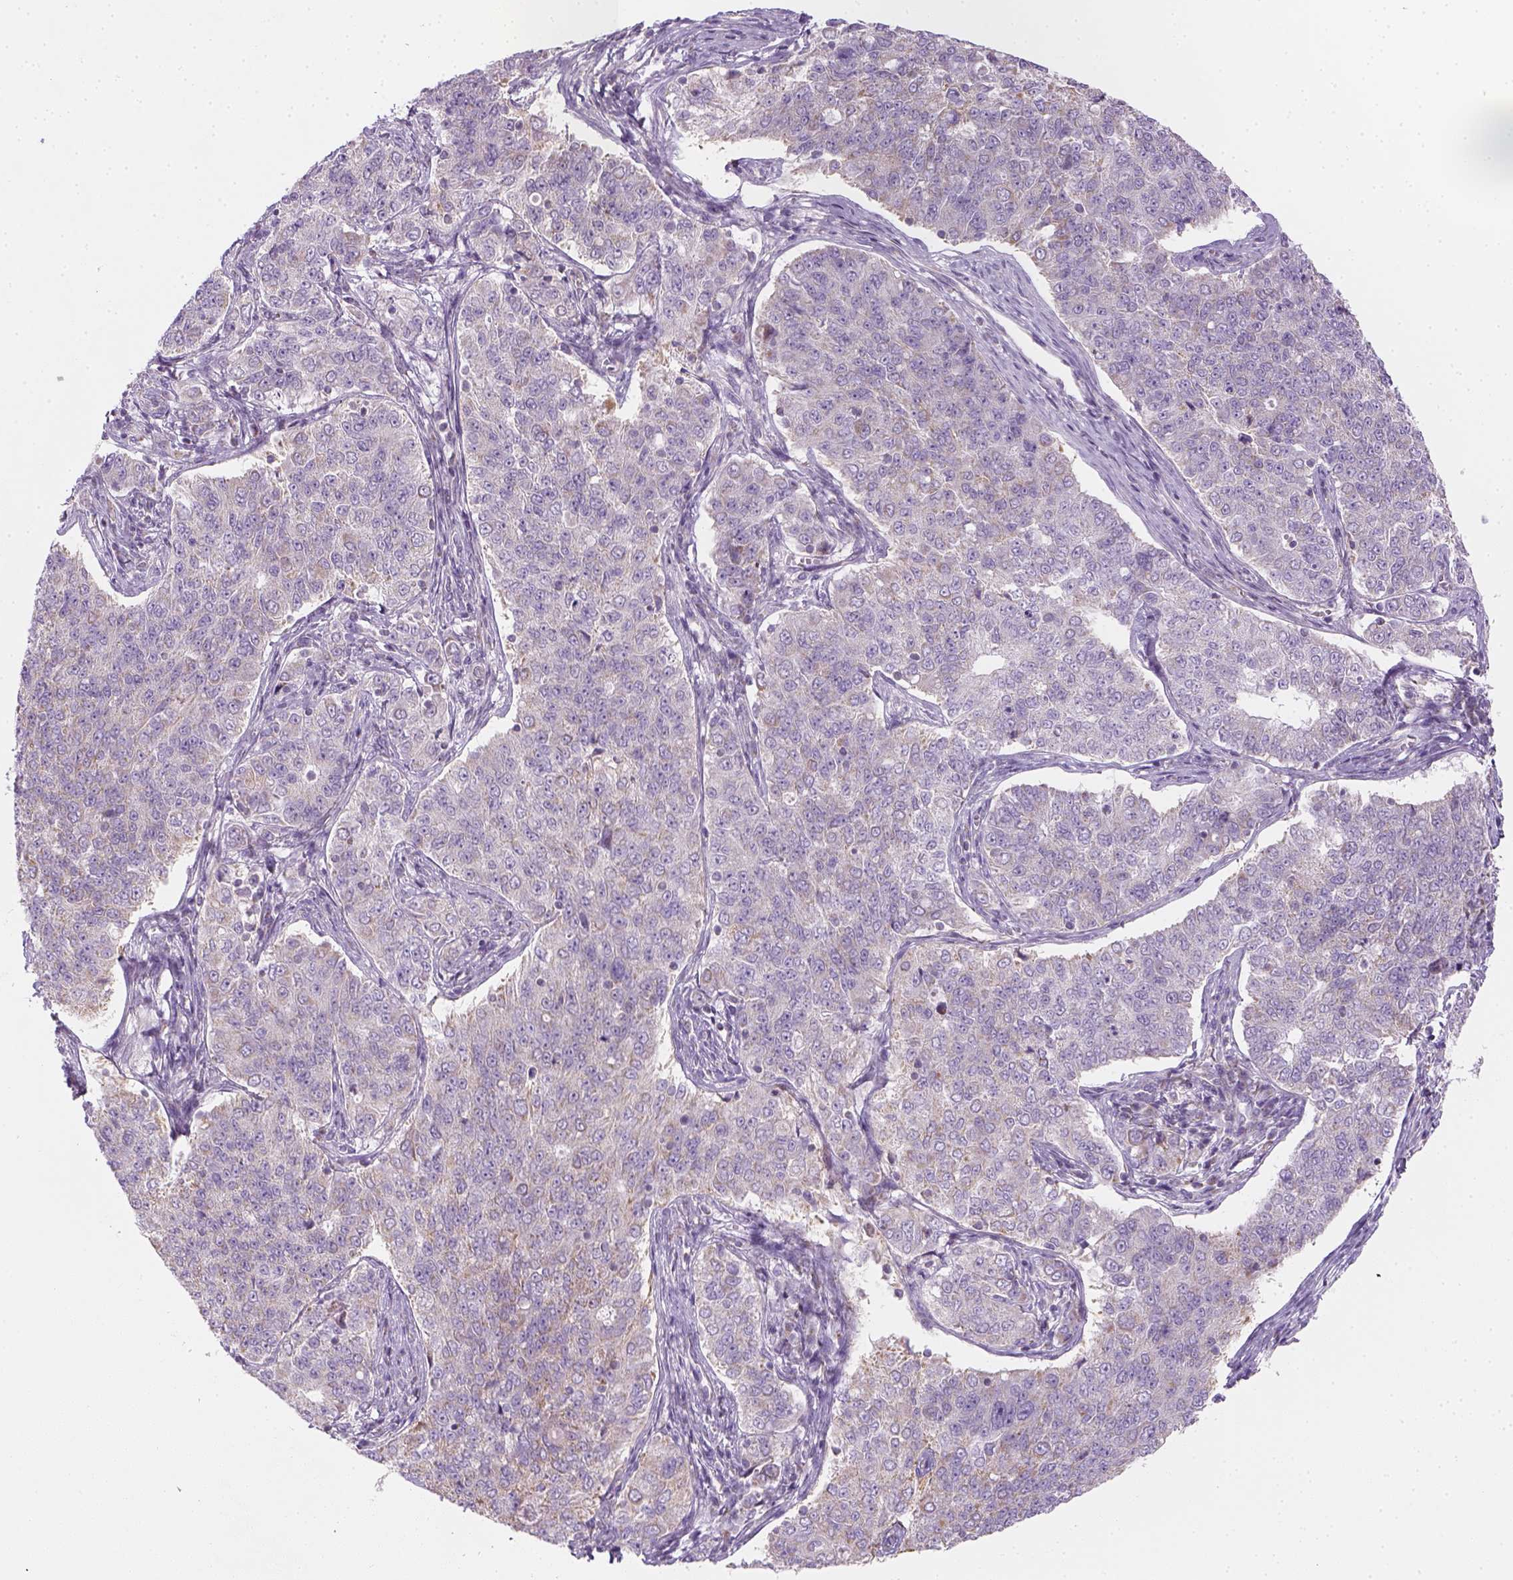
{"staining": {"intensity": "negative", "quantity": "none", "location": "none"}, "tissue": "endometrial cancer", "cell_type": "Tumor cells", "image_type": "cancer", "snomed": [{"axis": "morphology", "description": "Adenocarcinoma, NOS"}, {"axis": "topography", "description": "Endometrium"}], "caption": "DAB immunohistochemical staining of human endometrial cancer (adenocarcinoma) demonstrates no significant expression in tumor cells. The staining is performed using DAB (3,3'-diaminobenzidine) brown chromogen with nuclei counter-stained in using hematoxylin.", "gene": "AWAT2", "patient": {"sex": "female", "age": 43}}